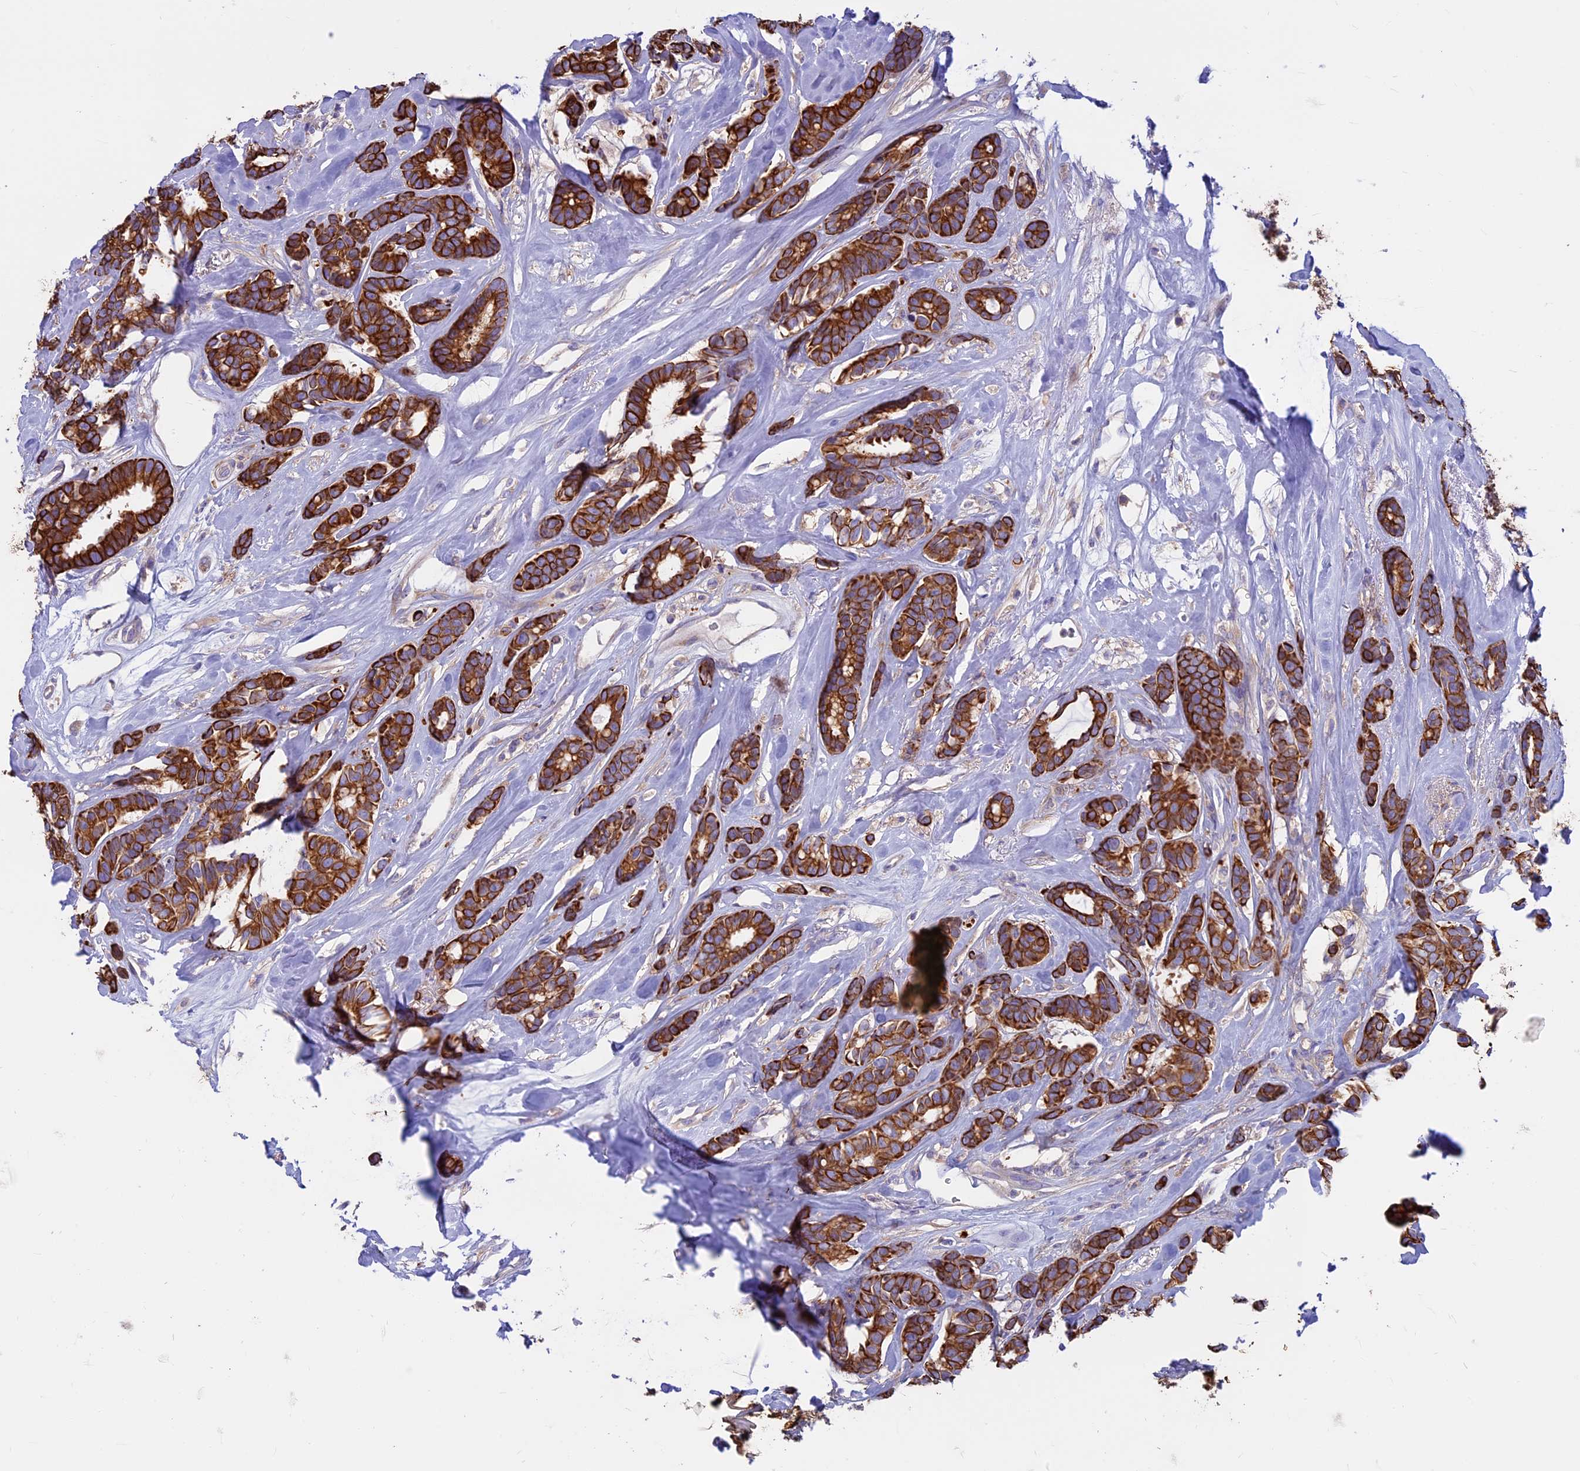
{"staining": {"intensity": "strong", "quantity": ">75%", "location": "cytoplasmic/membranous"}, "tissue": "breast cancer", "cell_type": "Tumor cells", "image_type": "cancer", "snomed": [{"axis": "morphology", "description": "Duct carcinoma"}, {"axis": "topography", "description": "Breast"}], "caption": "A brown stain highlights strong cytoplasmic/membranous positivity of a protein in breast invasive ductal carcinoma tumor cells.", "gene": "CDAN1", "patient": {"sex": "female", "age": 87}}